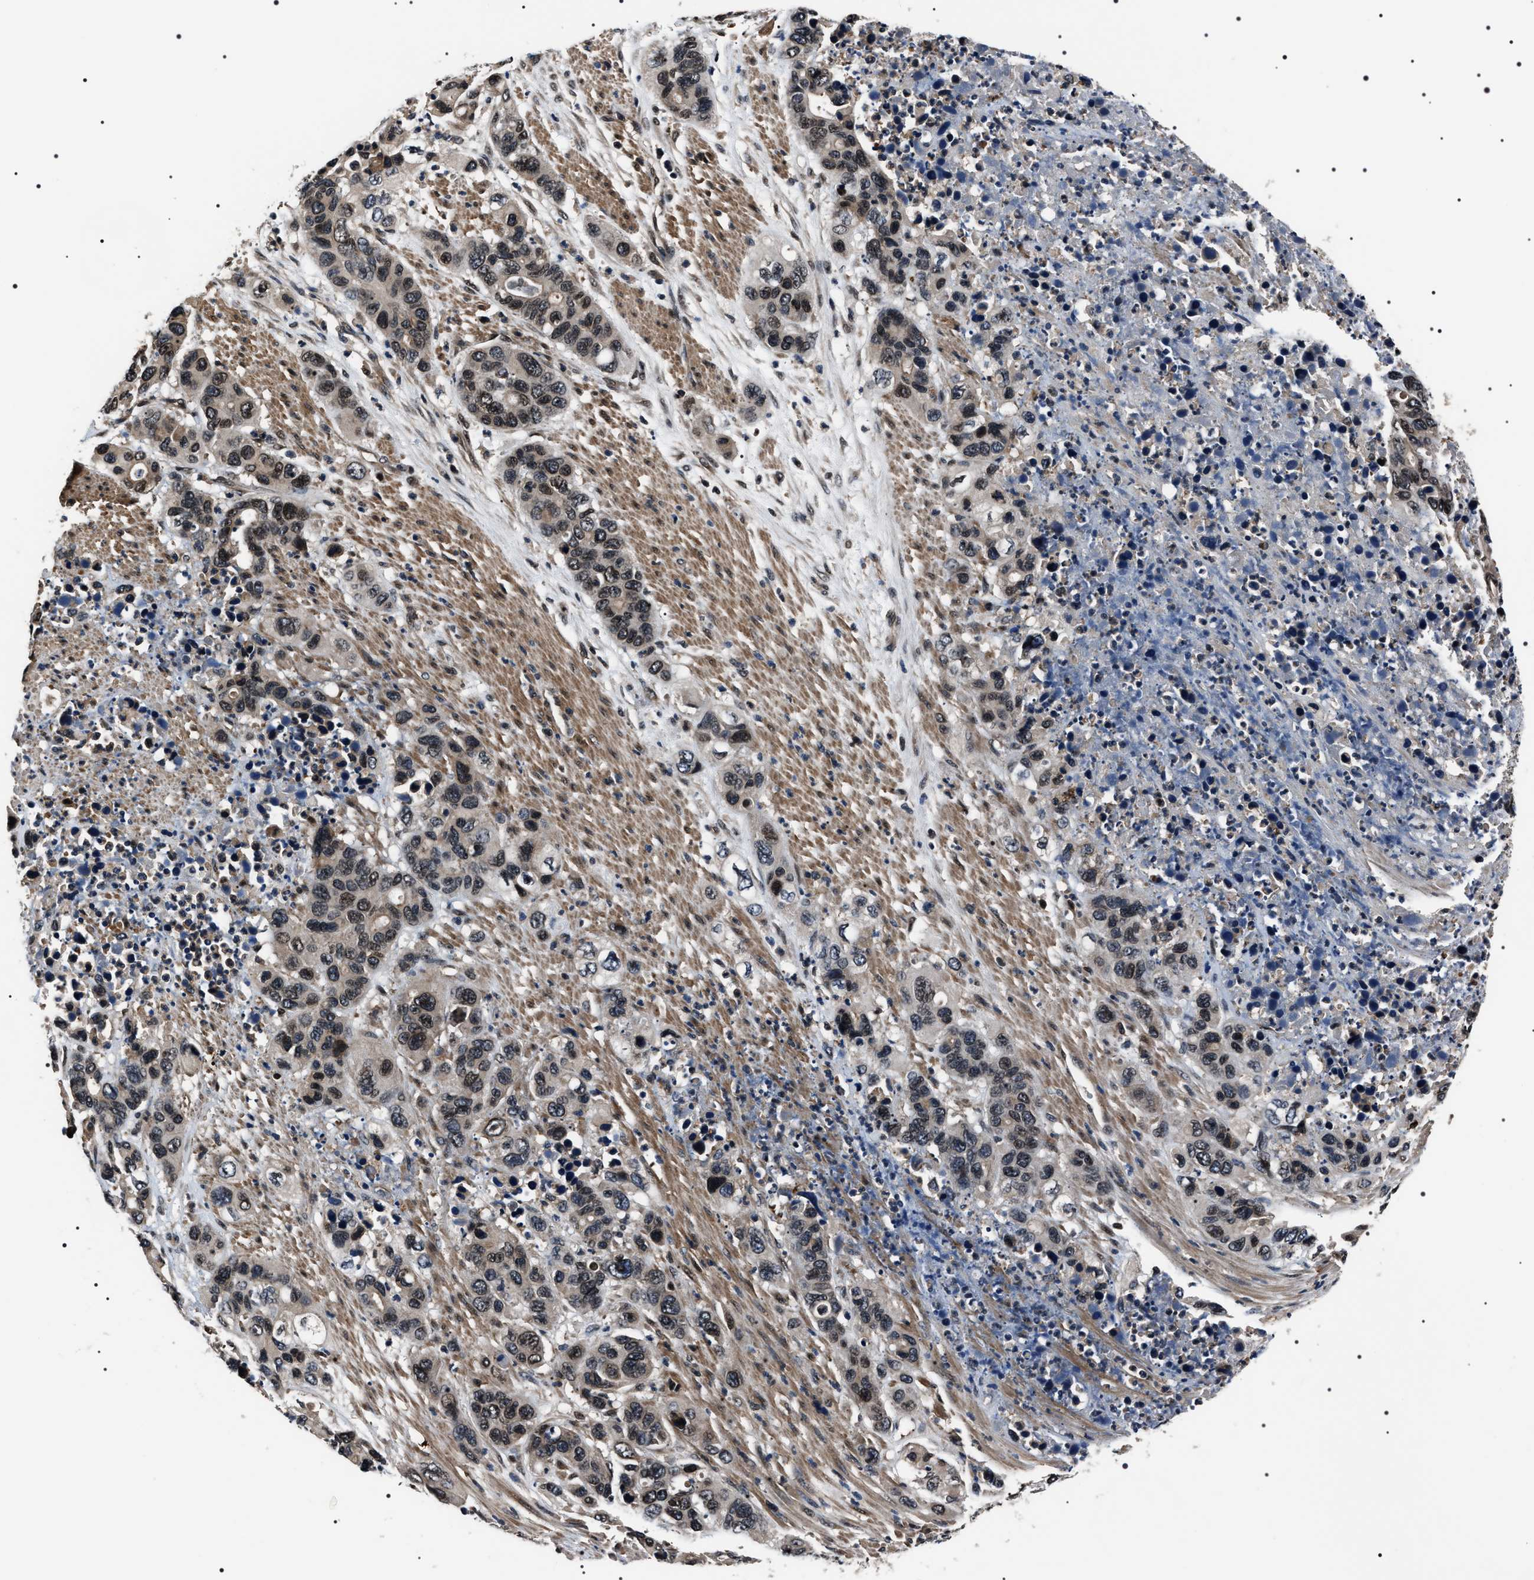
{"staining": {"intensity": "weak", "quantity": ">75%", "location": "nuclear"}, "tissue": "pancreatic cancer", "cell_type": "Tumor cells", "image_type": "cancer", "snomed": [{"axis": "morphology", "description": "Adenocarcinoma, NOS"}, {"axis": "topography", "description": "Pancreas"}], "caption": "DAB (3,3'-diaminobenzidine) immunohistochemical staining of human adenocarcinoma (pancreatic) exhibits weak nuclear protein positivity in about >75% of tumor cells.", "gene": "SIPA1", "patient": {"sex": "female", "age": 71}}